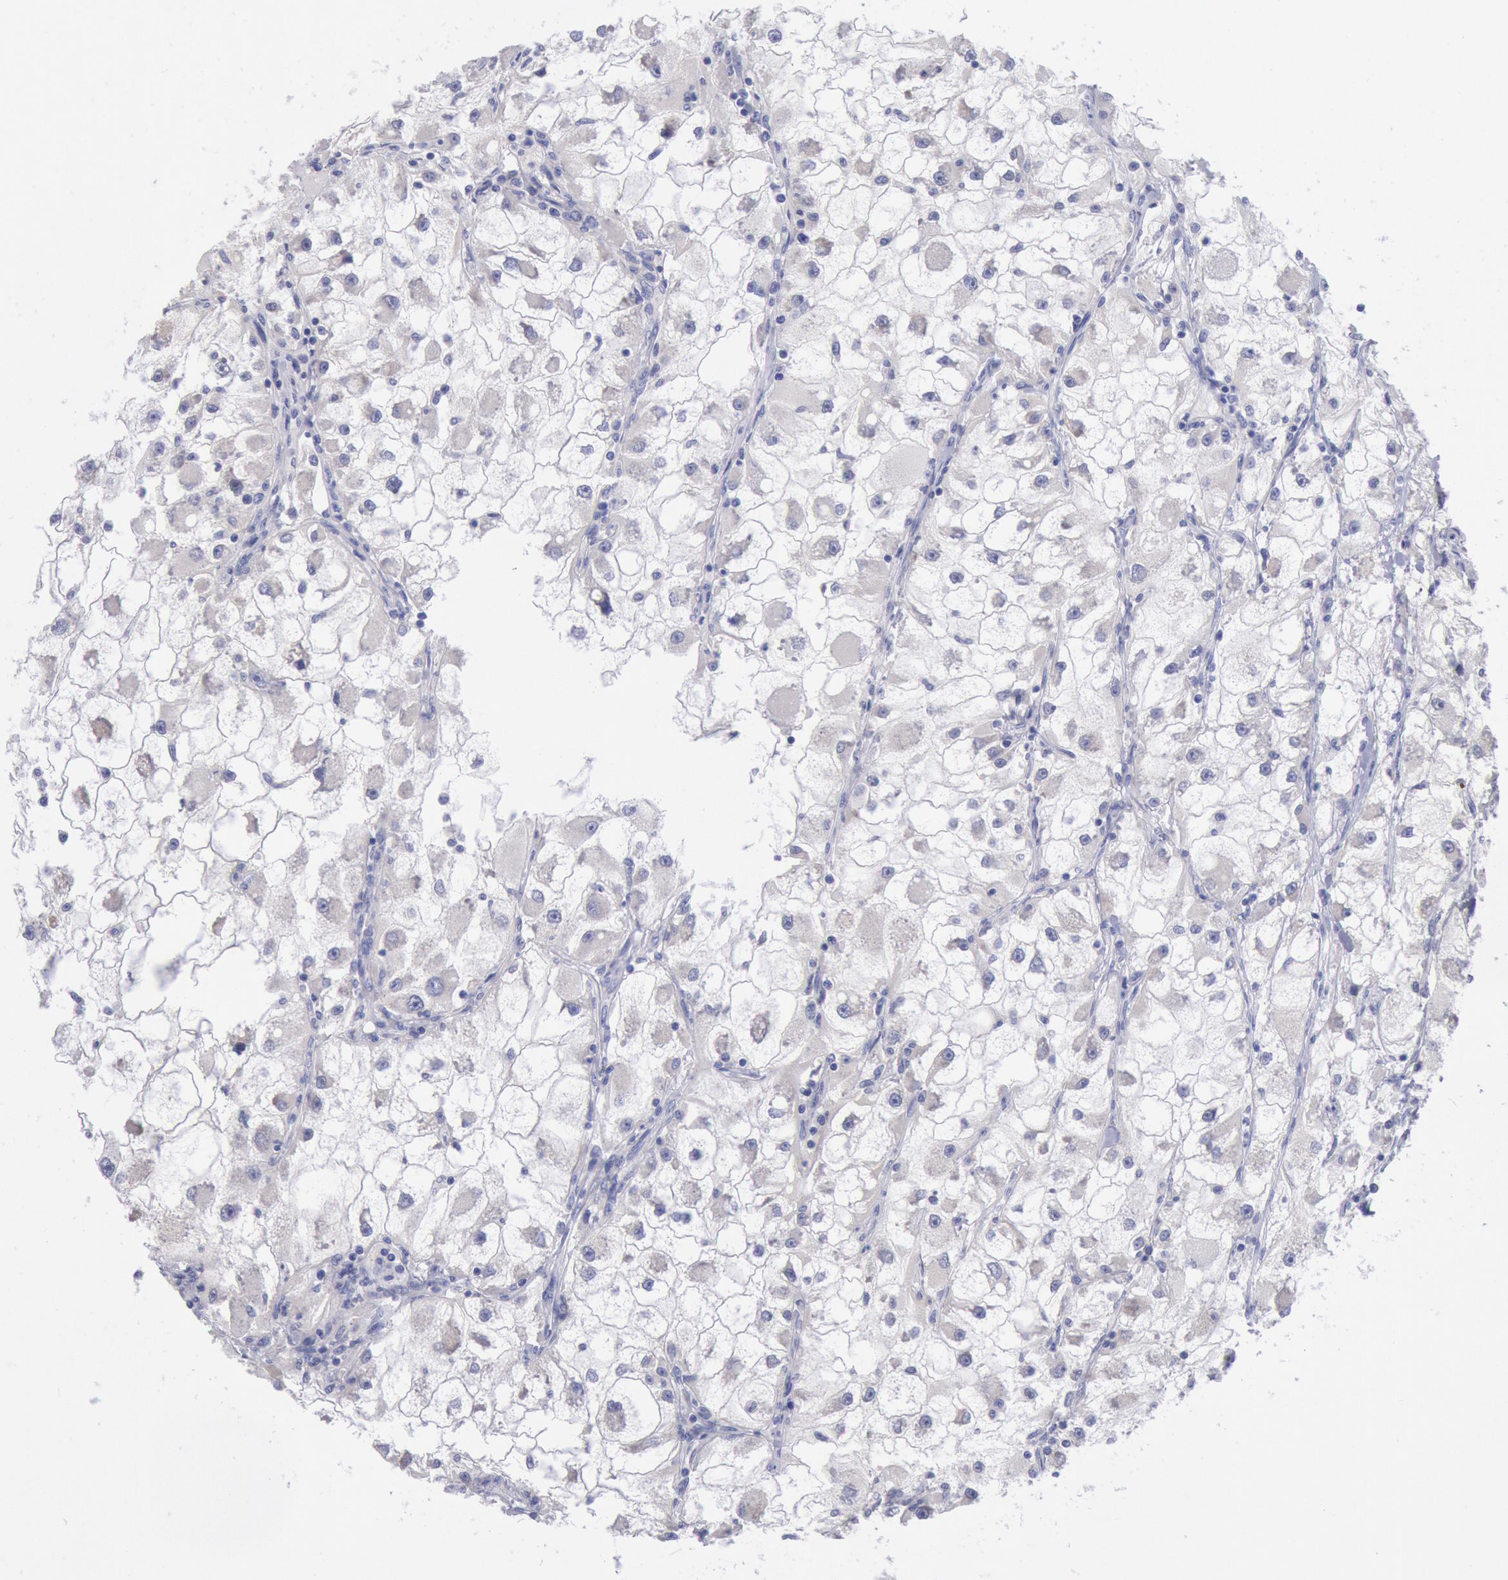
{"staining": {"intensity": "negative", "quantity": "none", "location": "none"}, "tissue": "renal cancer", "cell_type": "Tumor cells", "image_type": "cancer", "snomed": [{"axis": "morphology", "description": "Adenocarcinoma, NOS"}, {"axis": "topography", "description": "Kidney"}], "caption": "A micrograph of human adenocarcinoma (renal) is negative for staining in tumor cells. The staining is performed using DAB brown chromogen with nuclei counter-stained in using hematoxylin.", "gene": "GAL3ST1", "patient": {"sex": "female", "age": 73}}